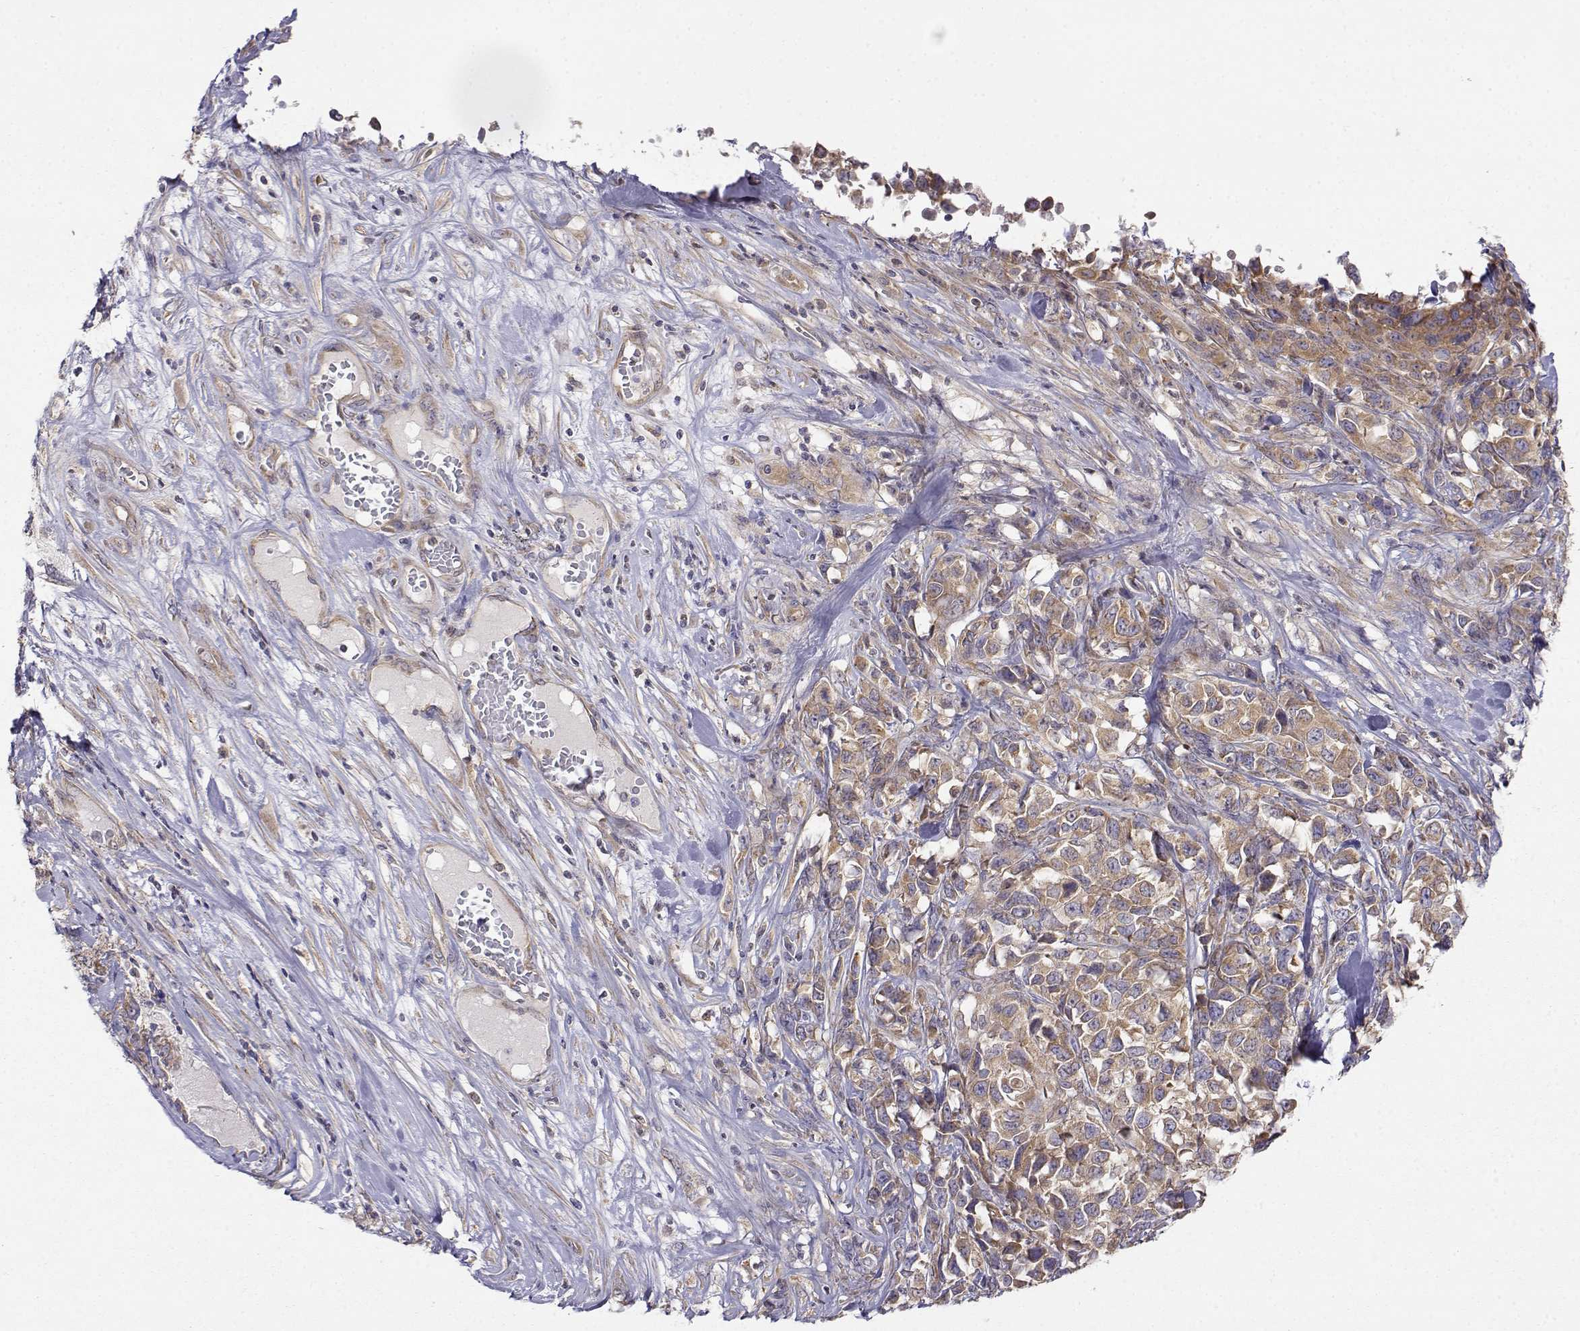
{"staining": {"intensity": "moderate", "quantity": ">75%", "location": "cytoplasmic/membranous"}, "tissue": "melanoma", "cell_type": "Tumor cells", "image_type": "cancer", "snomed": [{"axis": "morphology", "description": "Malignant melanoma, Metastatic site"}, {"axis": "topography", "description": "Skin"}], "caption": "Immunohistochemical staining of human melanoma shows medium levels of moderate cytoplasmic/membranous protein staining in approximately >75% of tumor cells.", "gene": "PAIP1", "patient": {"sex": "male", "age": 84}}